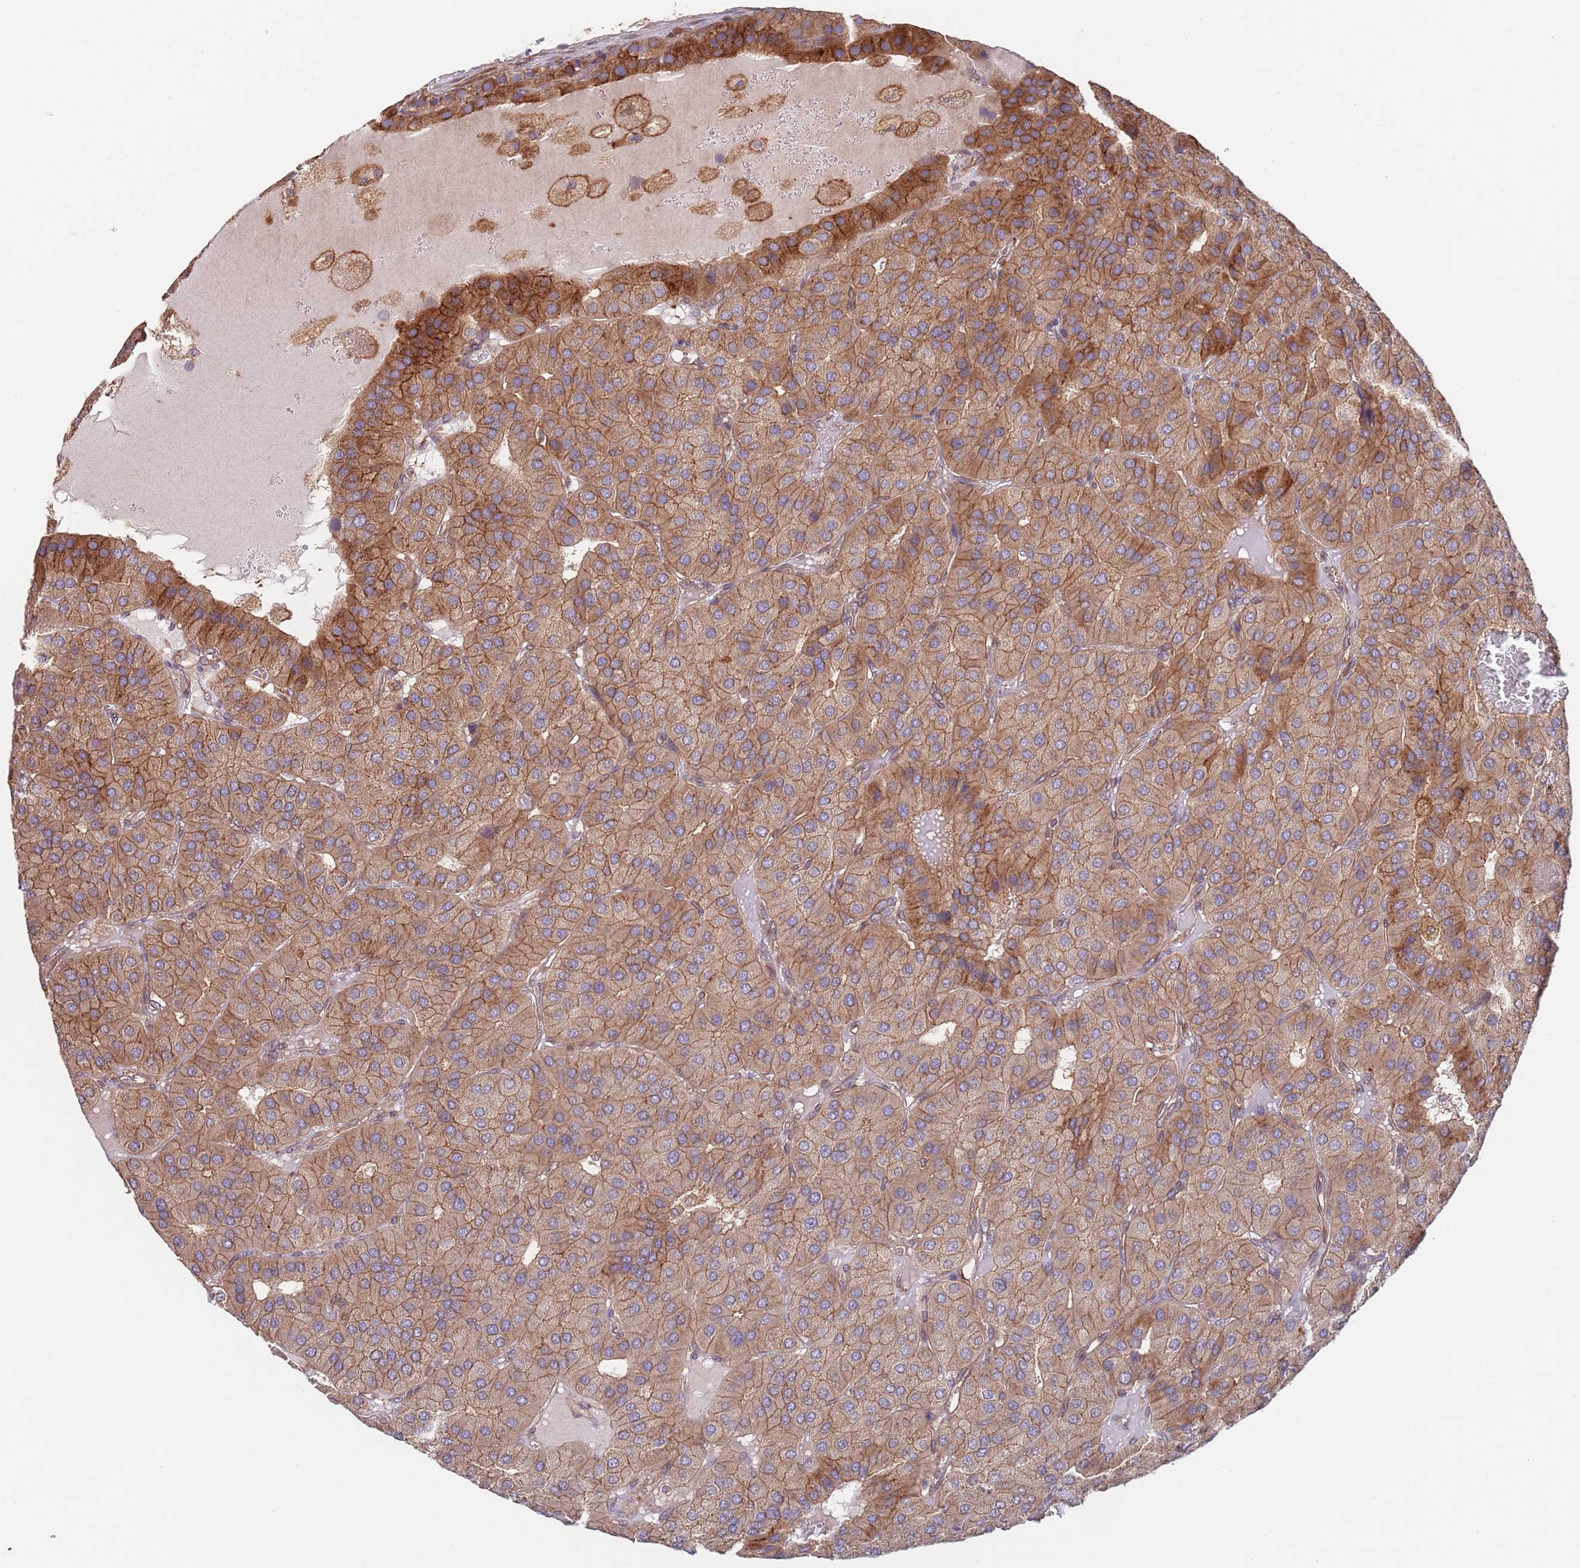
{"staining": {"intensity": "moderate", "quantity": ">75%", "location": "cytoplasmic/membranous"}, "tissue": "parathyroid gland", "cell_type": "Glandular cells", "image_type": "normal", "snomed": [{"axis": "morphology", "description": "Normal tissue, NOS"}, {"axis": "morphology", "description": "Adenoma, NOS"}, {"axis": "topography", "description": "Parathyroid gland"}], "caption": "A brown stain highlights moderate cytoplasmic/membranous expression of a protein in glandular cells of normal parathyroid gland.", "gene": "RNF19B", "patient": {"sex": "female", "age": 86}}